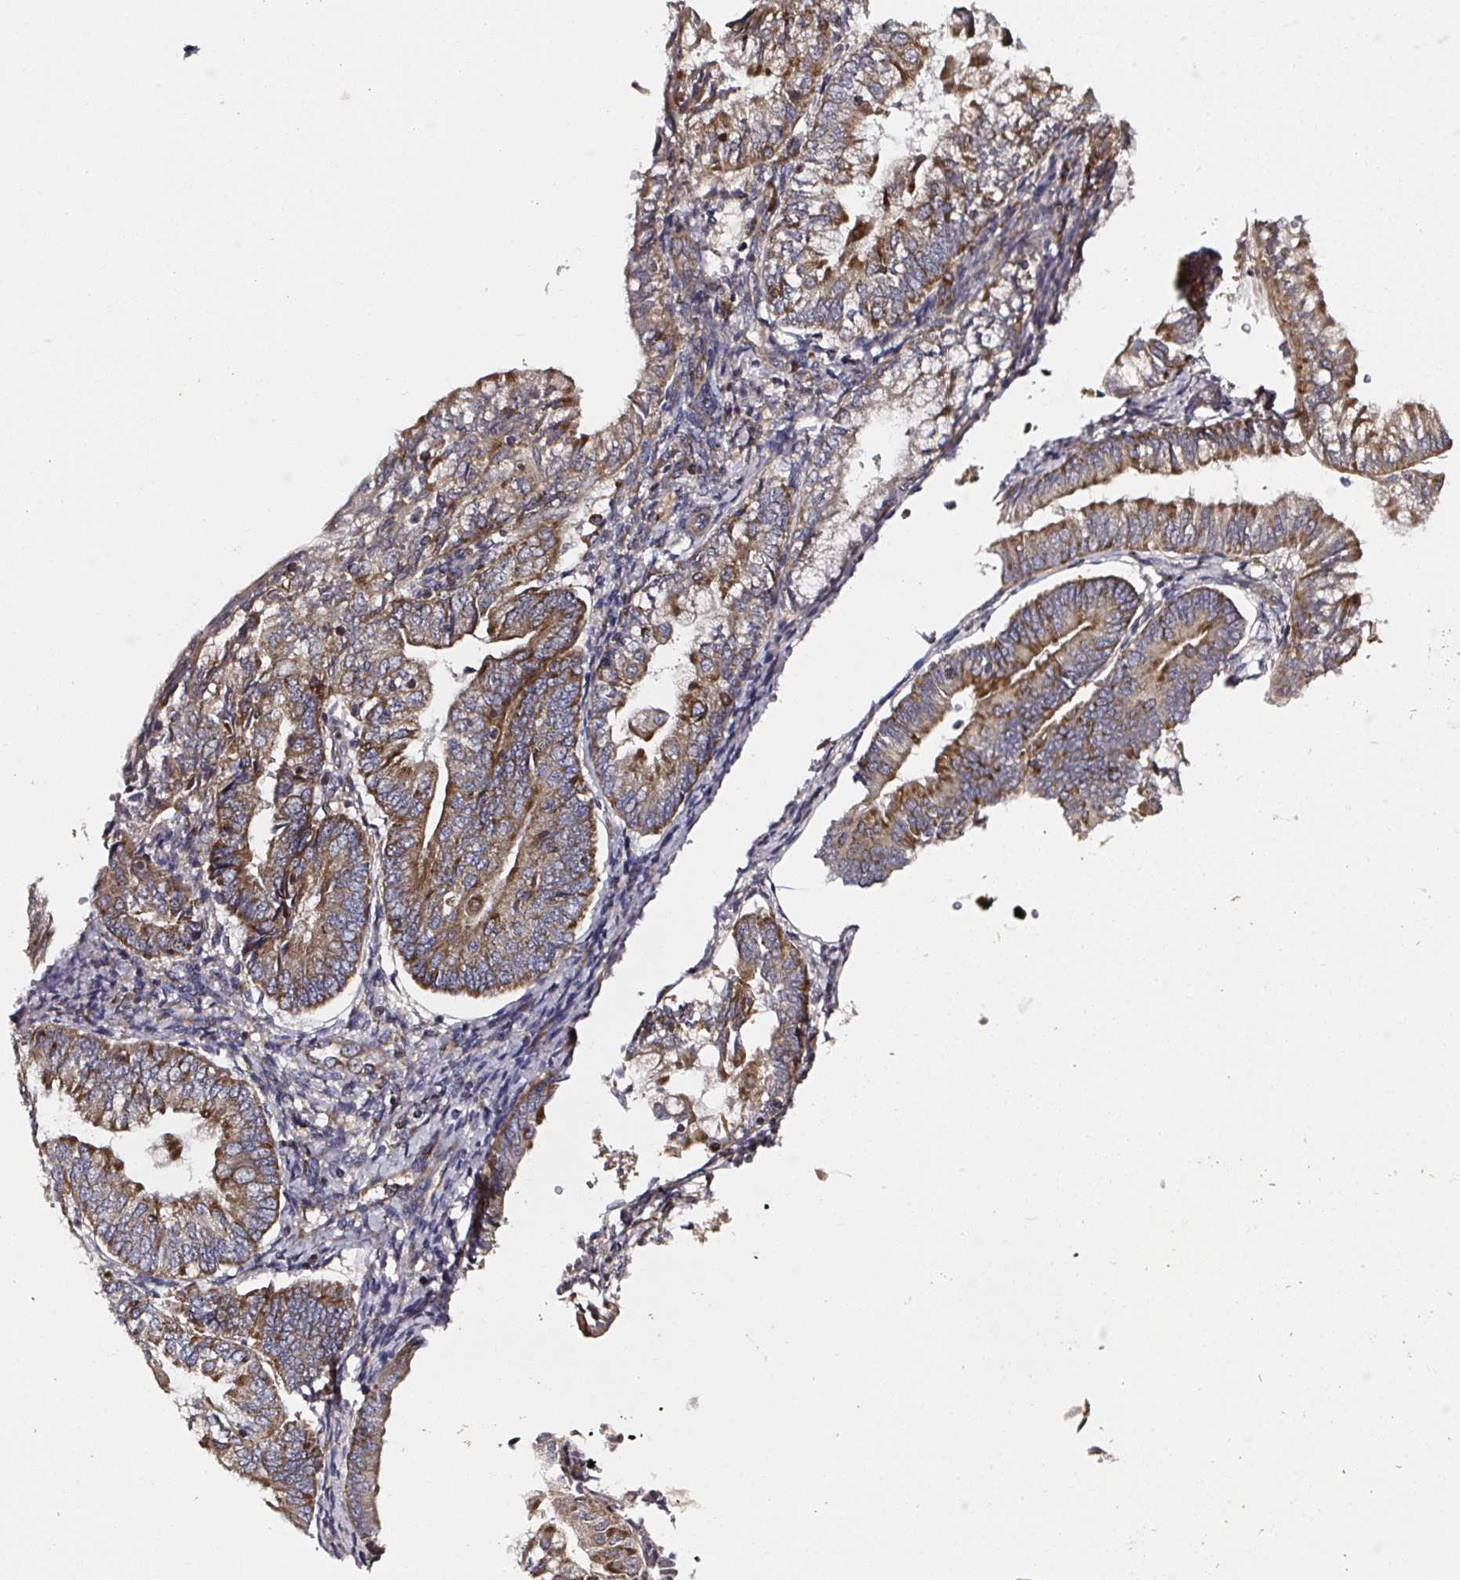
{"staining": {"intensity": "strong", "quantity": ">75%", "location": "cytoplasmic/membranous"}, "tissue": "endometrial cancer", "cell_type": "Tumor cells", "image_type": "cancer", "snomed": [{"axis": "morphology", "description": "Adenocarcinoma, NOS"}, {"axis": "topography", "description": "Endometrium"}], "caption": "Human endometrial cancer (adenocarcinoma) stained with a brown dye shows strong cytoplasmic/membranous positive positivity in approximately >75% of tumor cells.", "gene": "ATAD3B", "patient": {"sex": "female", "age": 55}}